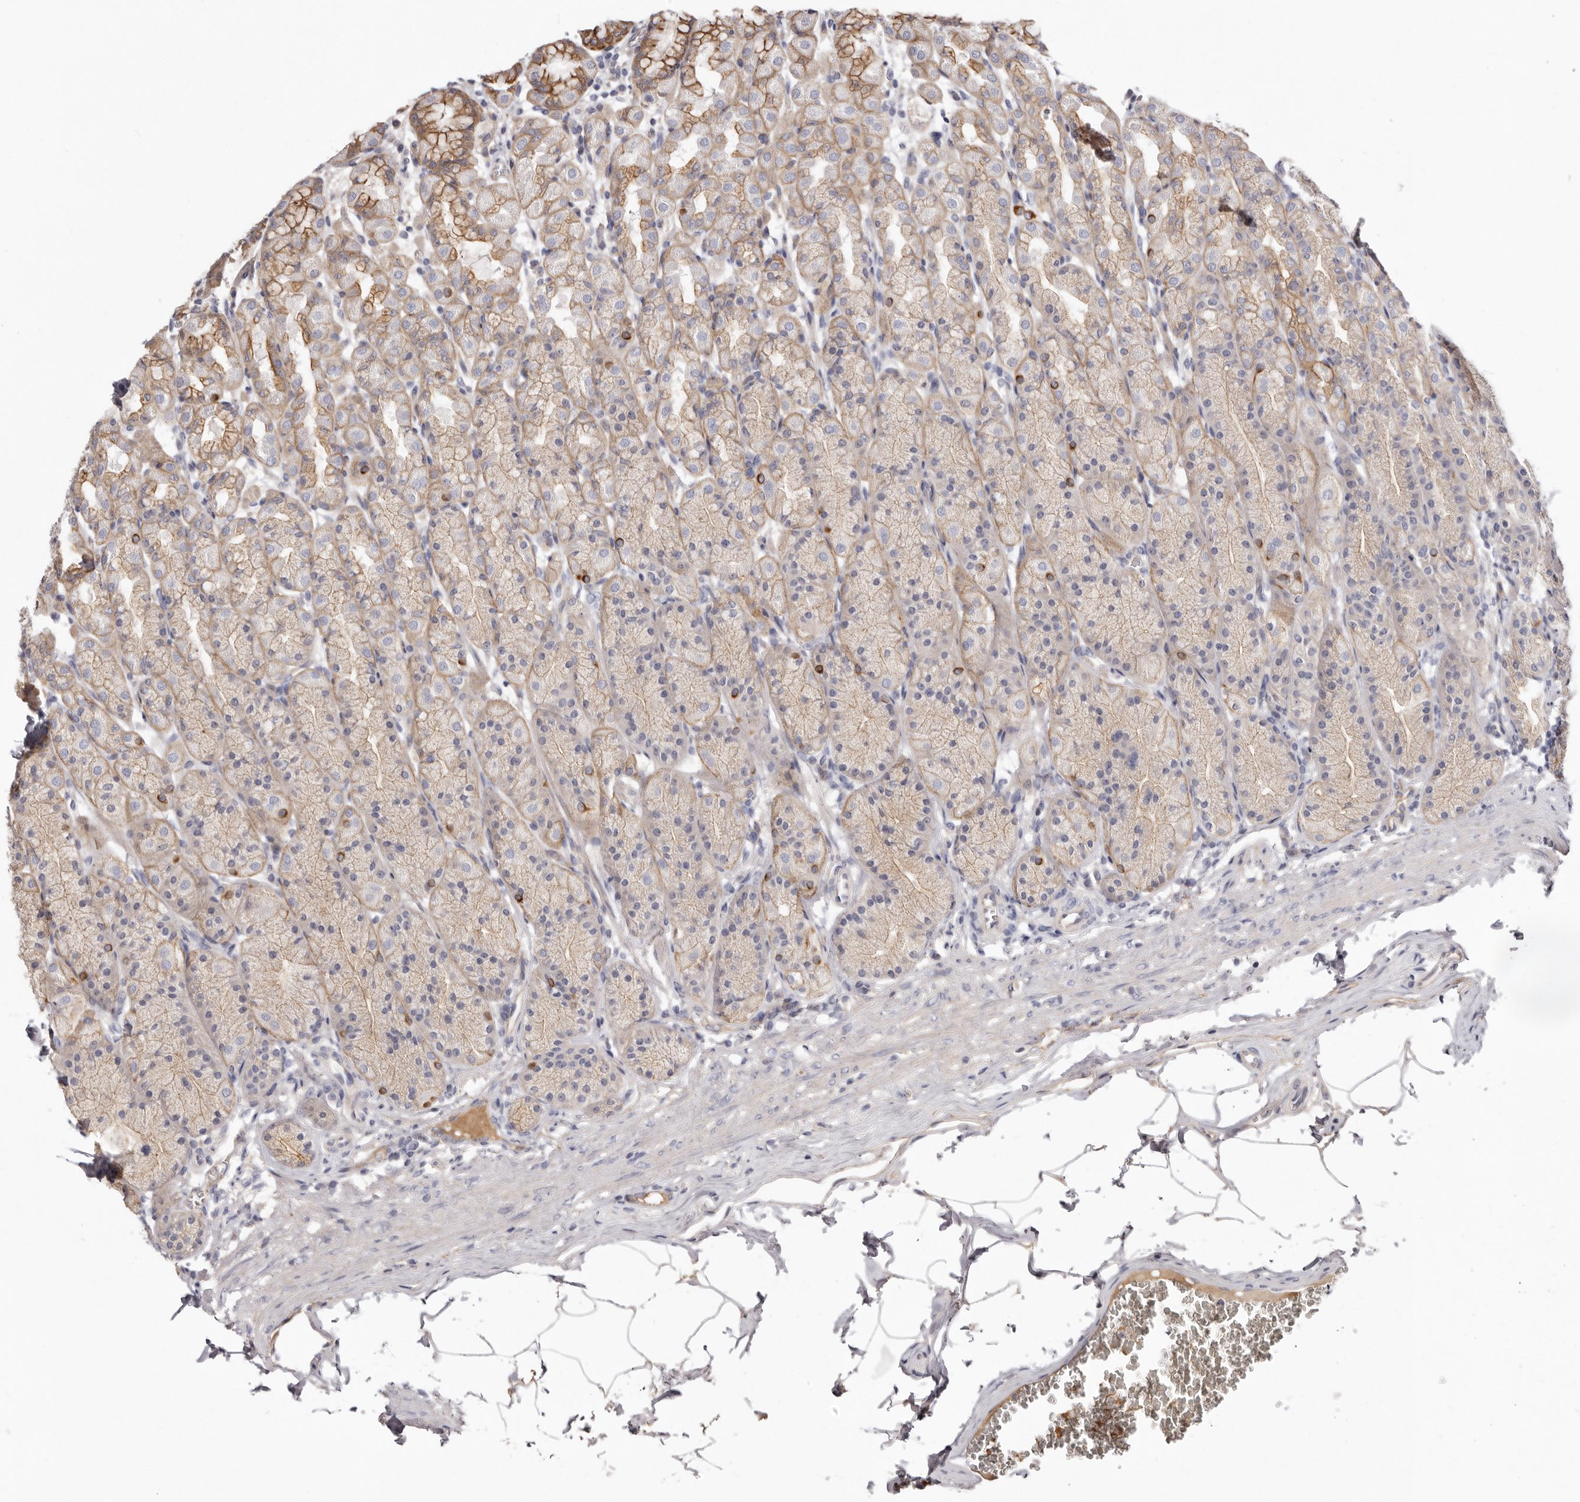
{"staining": {"intensity": "moderate", "quantity": "25%-75%", "location": "cytoplasmic/membranous"}, "tissue": "stomach", "cell_type": "Glandular cells", "image_type": "normal", "snomed": [{"axis": "morphology", "description": "Normal tissue, NOS"}, {"axis": "topography", "description": "Stomach"}], "caption": "A photomicrograph of stomach stained for a protein demonstrates moderate cytoplasmic/membranous brown staining in glandular cells. The staining was performed using DAB to visualize the protein expression in brown, while the nuclei were stained in blue with hematoxylin (Magnification: 20x).", "gene": "STK16", "patient": {"sex": "male", "age": 42}}